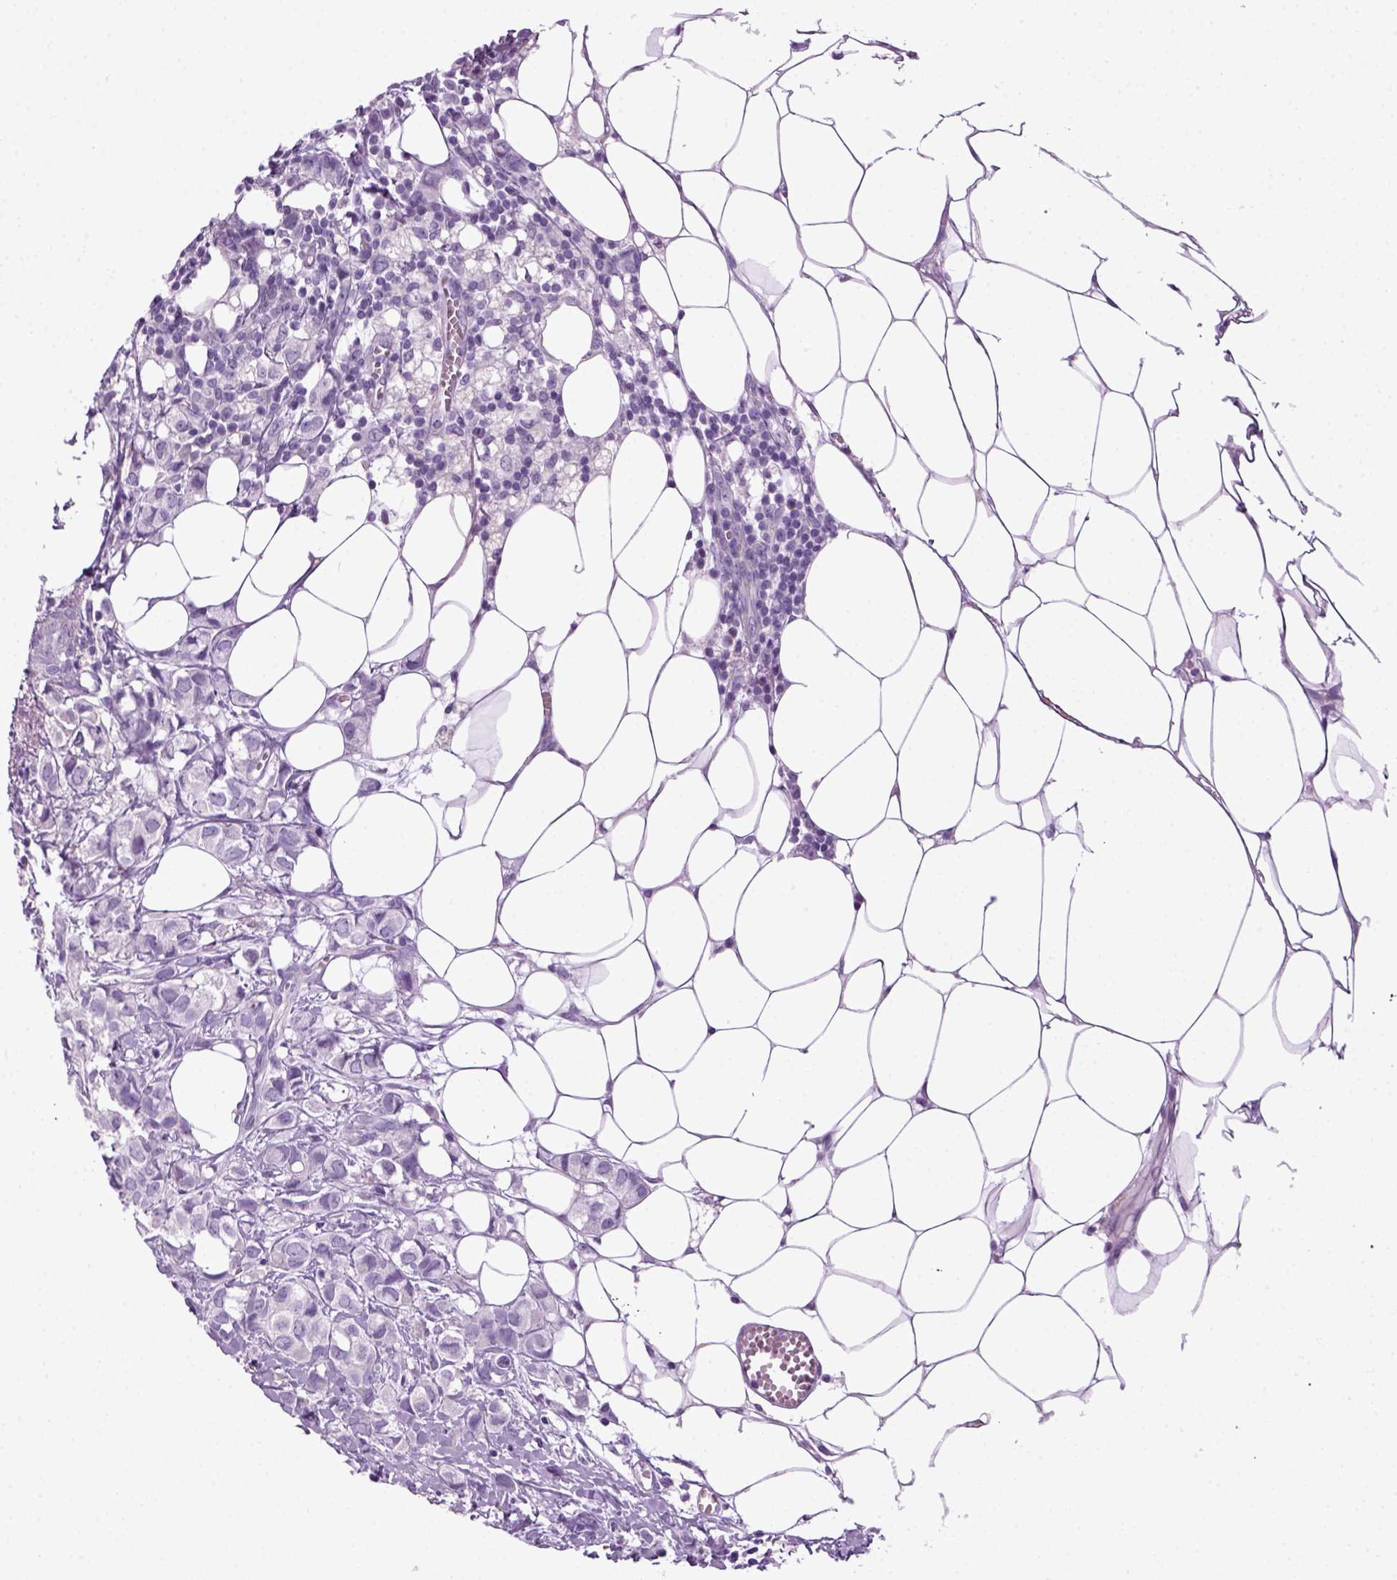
{"staining": {"intensity": "negative", "quantity": "none", "location": "none"}, "tissue": "breast cancer", "cell_type": "Tumor cells", "image_type": "cancer", "snomed": [{"axis": "morphology", "description": "Duct carcinoma"}, {"axis": "topography", "description": "Breast"}], "caption": "This is a micrograph of immunohistochemistry (IHC) staining of breast intraductal carcinoma, which shows no expression in tumor cells.", "gene": "HMCN2", "patient": {"sex": "female", "age": 85}}